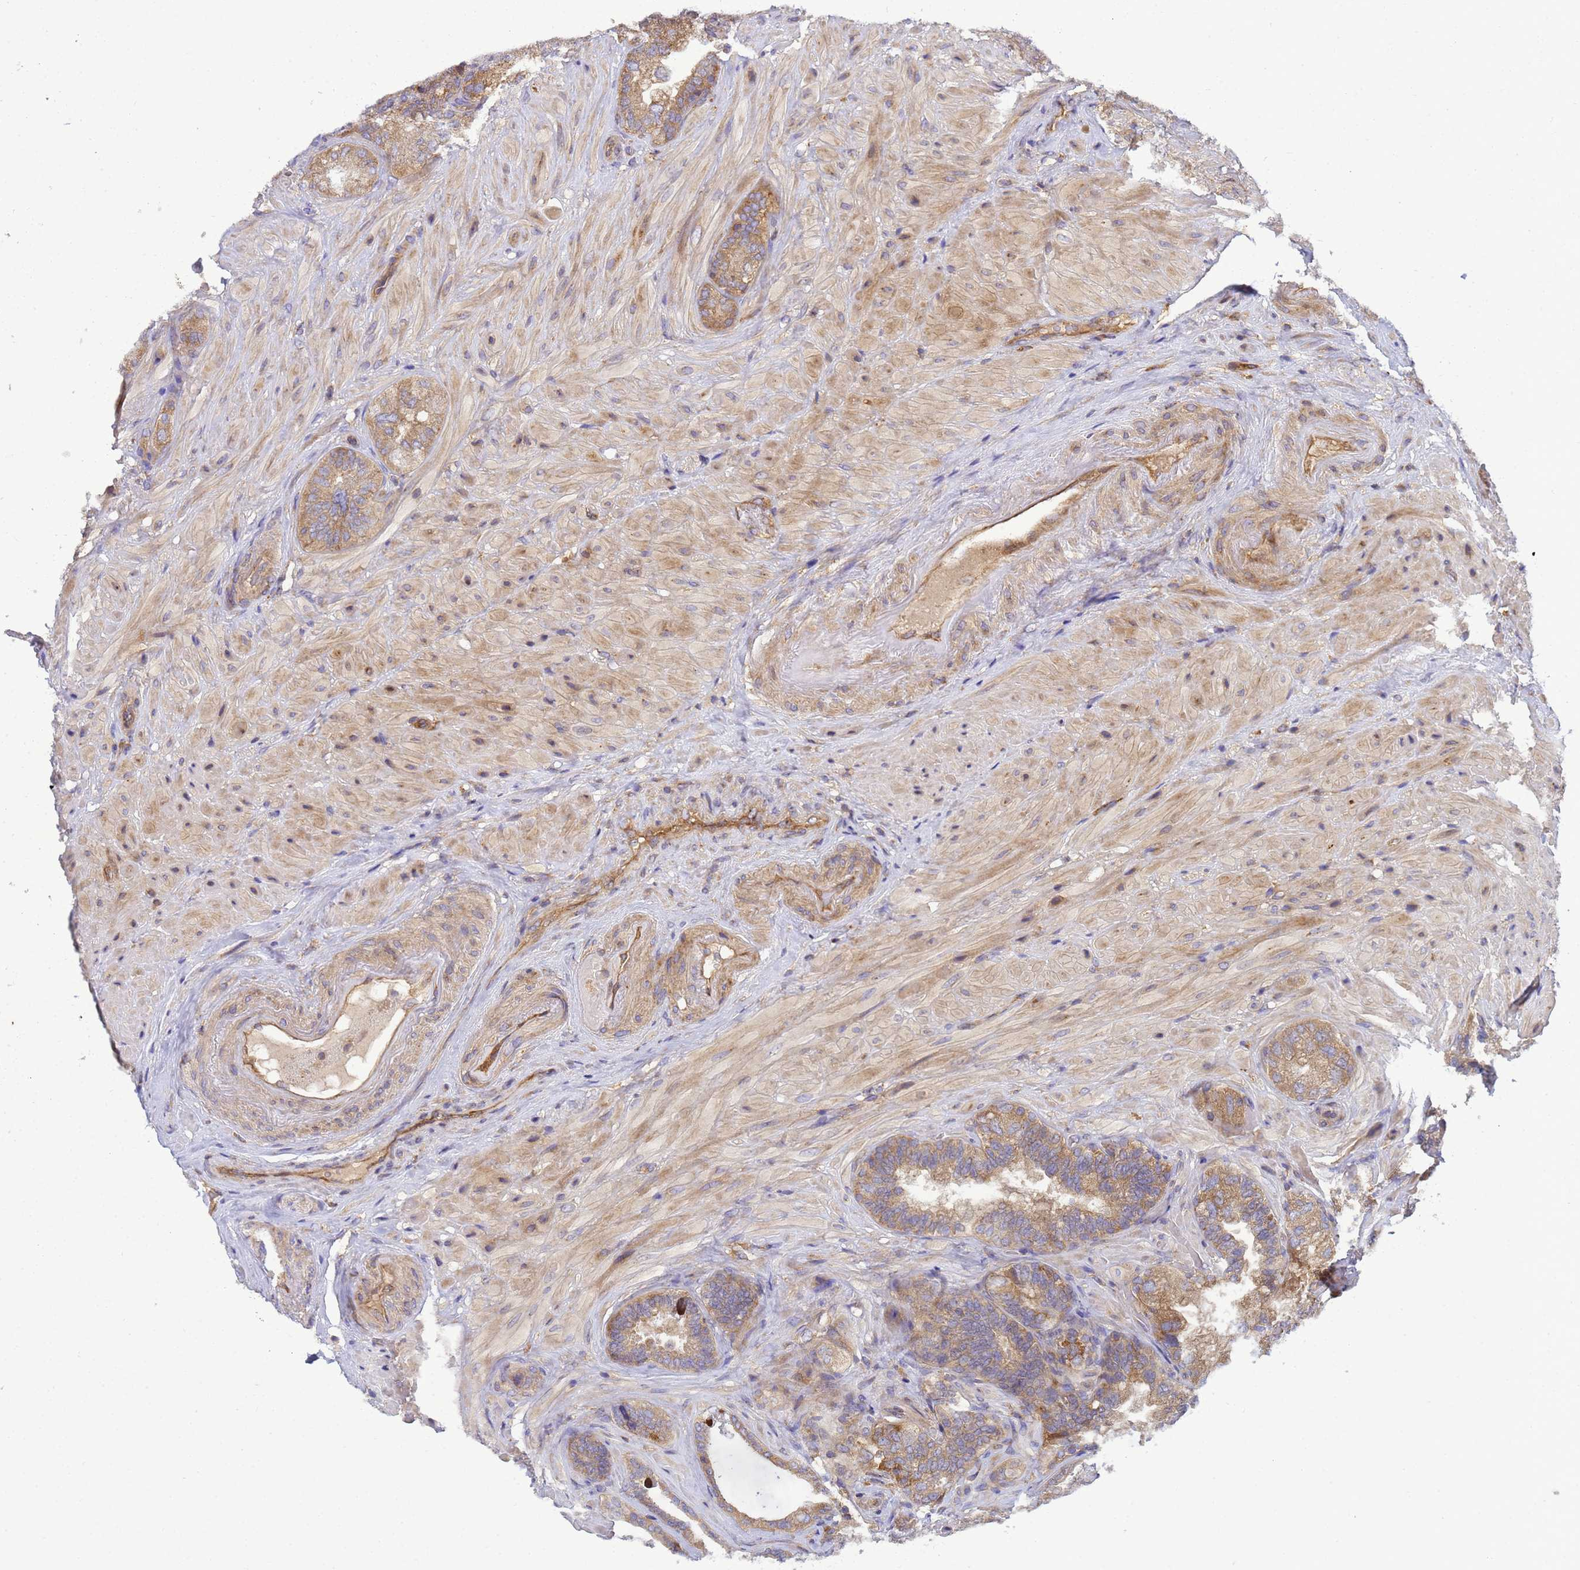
{"staining": {"intensity": "moderate", "quantity": ">75%", "location": "cytoplasmic/membranous"}, "tissue": "seminal vesicle", "cell_type": "Glandular cells", "image_type": "normal", "snomed": [{"axis": "morphology", "description": "Normal tissue, NOS"}, {"axis": "topography", "description": "Prostate and seminal vesicle, NOS"}, {"axis": "topography", "description": "Prostate"}, {"axis": "topography", "description": "Seminal veicle"}], "caption": "Protein staining of normal seminal vesicle displays moderate cytoplasmic/membranous staining in about >75% of glandular cells.", "gene": "BECN1", "patient": {"sex": "male", "age": 67}}